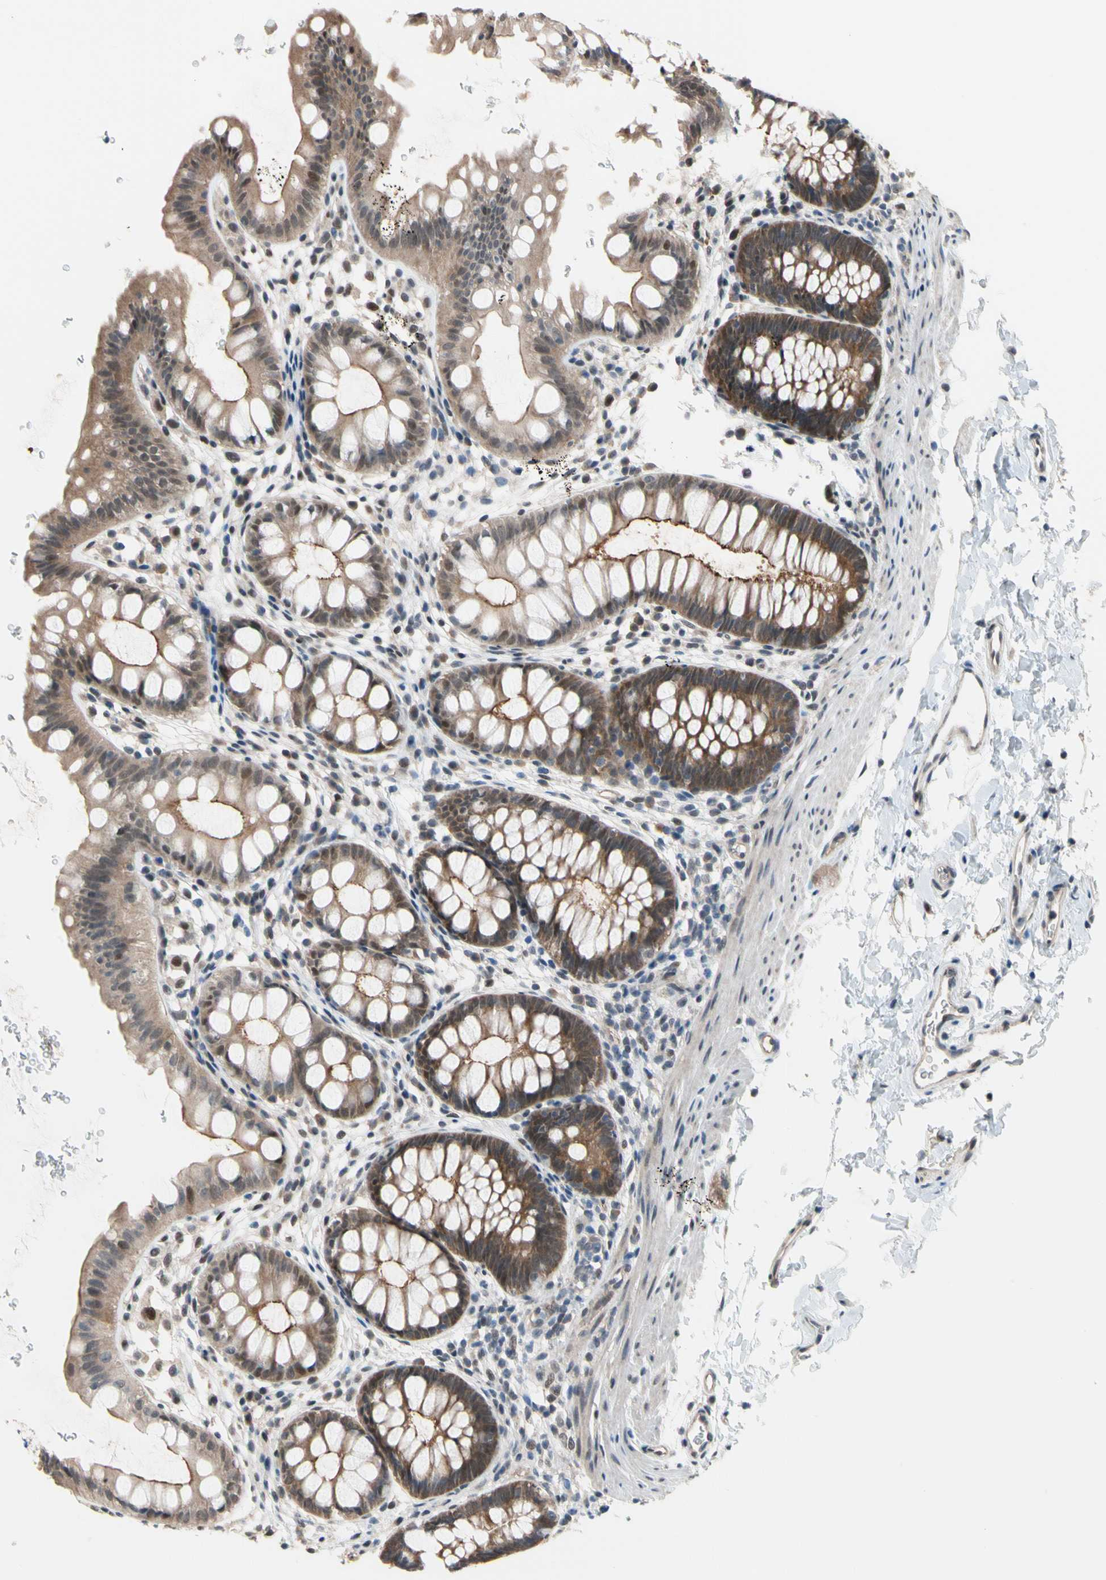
{"staining": {"intensity": "strong", "quantity": ">75%", "location": "cytoplasmic/membranous"}, "tissue": "rectum", "cell_type": "Glandular cells", "image_type": "normal", "snomed": [{"axis": "morphology", "description": "Normal tissue, NOS"}, {"axis": "topography", "description": "Rectum"}], "caption": "Rectum stained with DAB (3,3'-diaminobenzidine) IHC shows high levels of strong cytoplasmic/membranous expression in about >75% of glandular cells. The staining is performed using DAB (3,3'-diaminobenzidine) brown chromogen to label protein expression. The nuclei are counter-stained blue using hematoxylin.", "gene": "NGEF", "patient": {"sex": "female", "age": 24}}